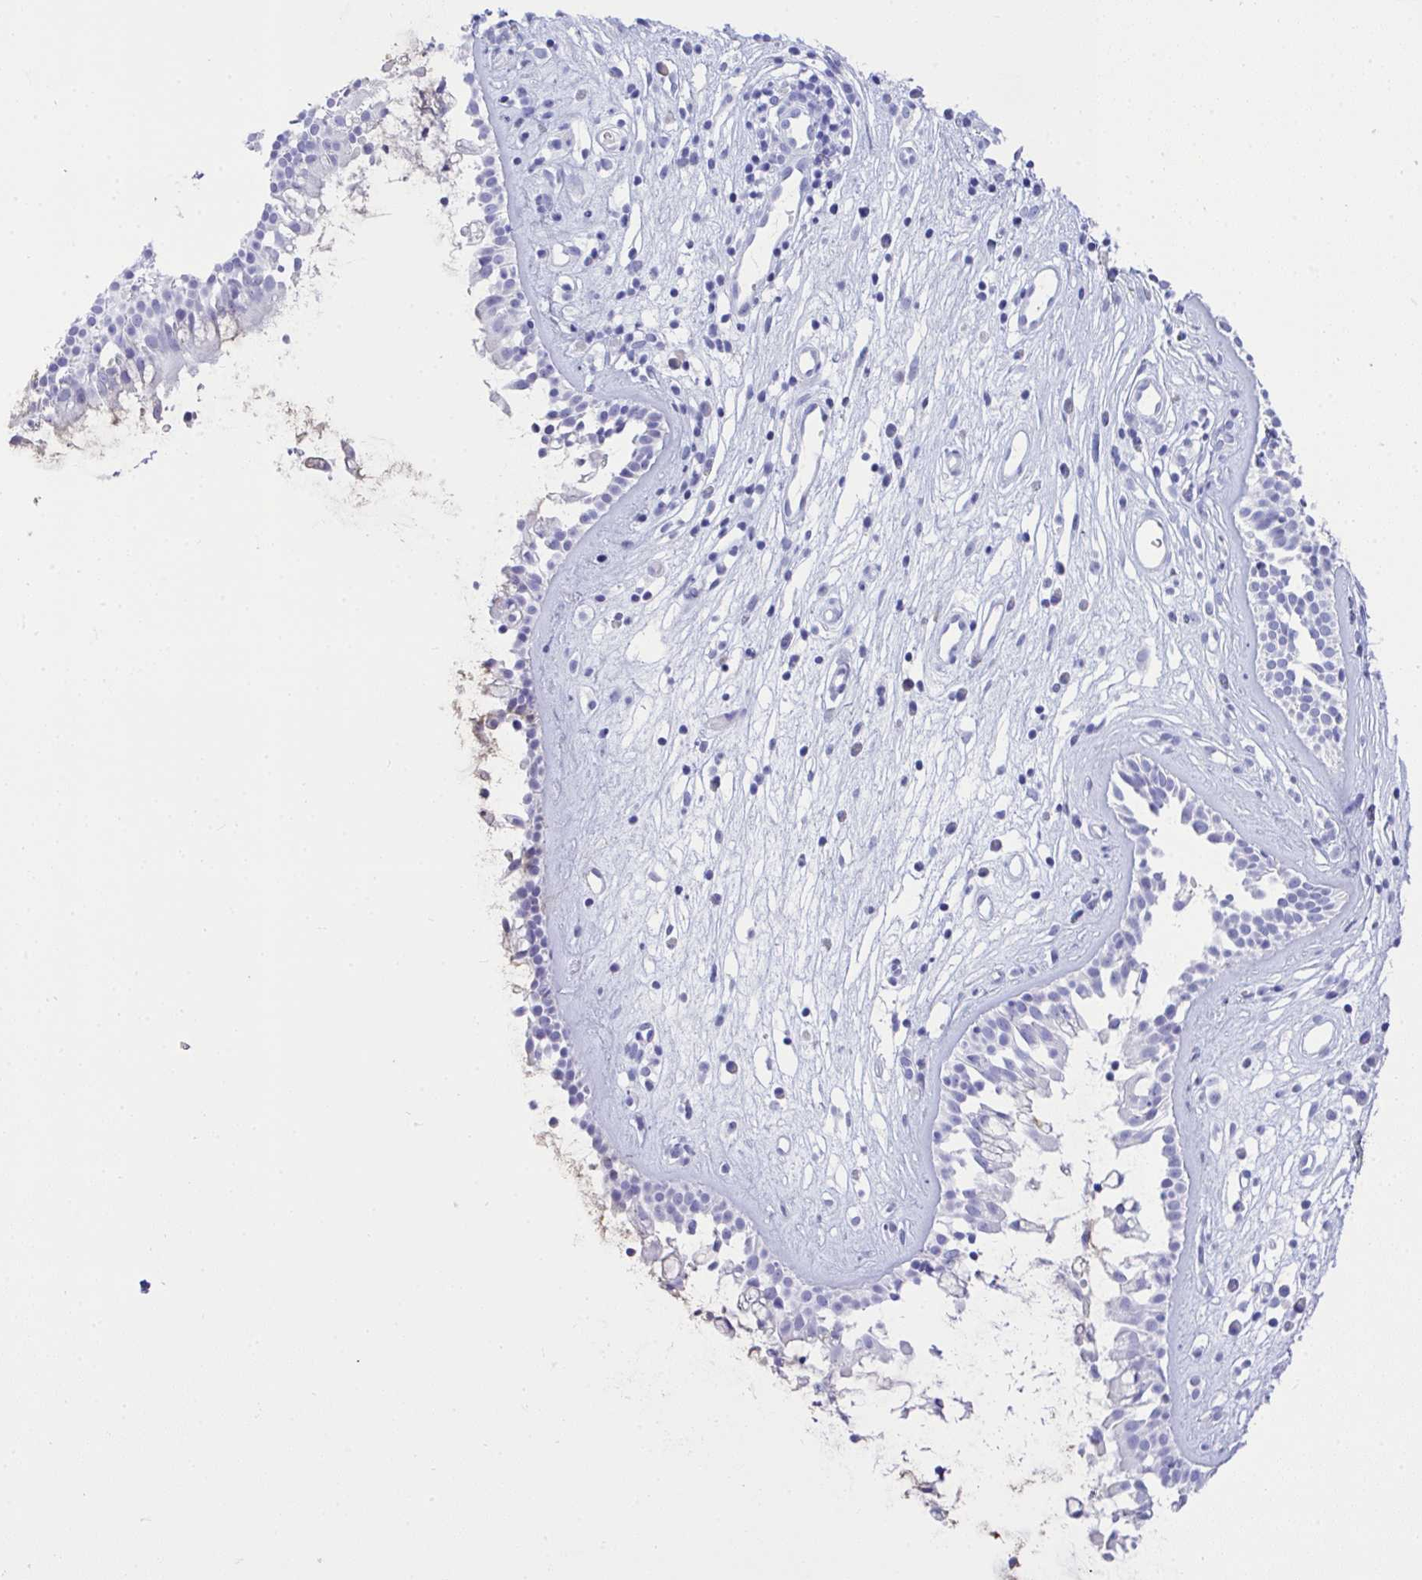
{"staining": {"intensity": "negative", "quantity": "none", "location": "none"}, "tissue": "nasopharynx", "cell_type": "Respiratory epithelial cells", "image_type": "normal", "snomed": [{"axis": "morphology", "description": "Normal tissue, NOS"}, {"axis": "topography", "description": "Nasopharynx"}], "caption": "High power microscopy photomicrograph of an immunohistochemistry image of benign nasopharynx, revealing no significant positivity in respiratory epithelial cells.", "gene": "AKR1D1", "patient": {"sex": "male", "age": 32}}